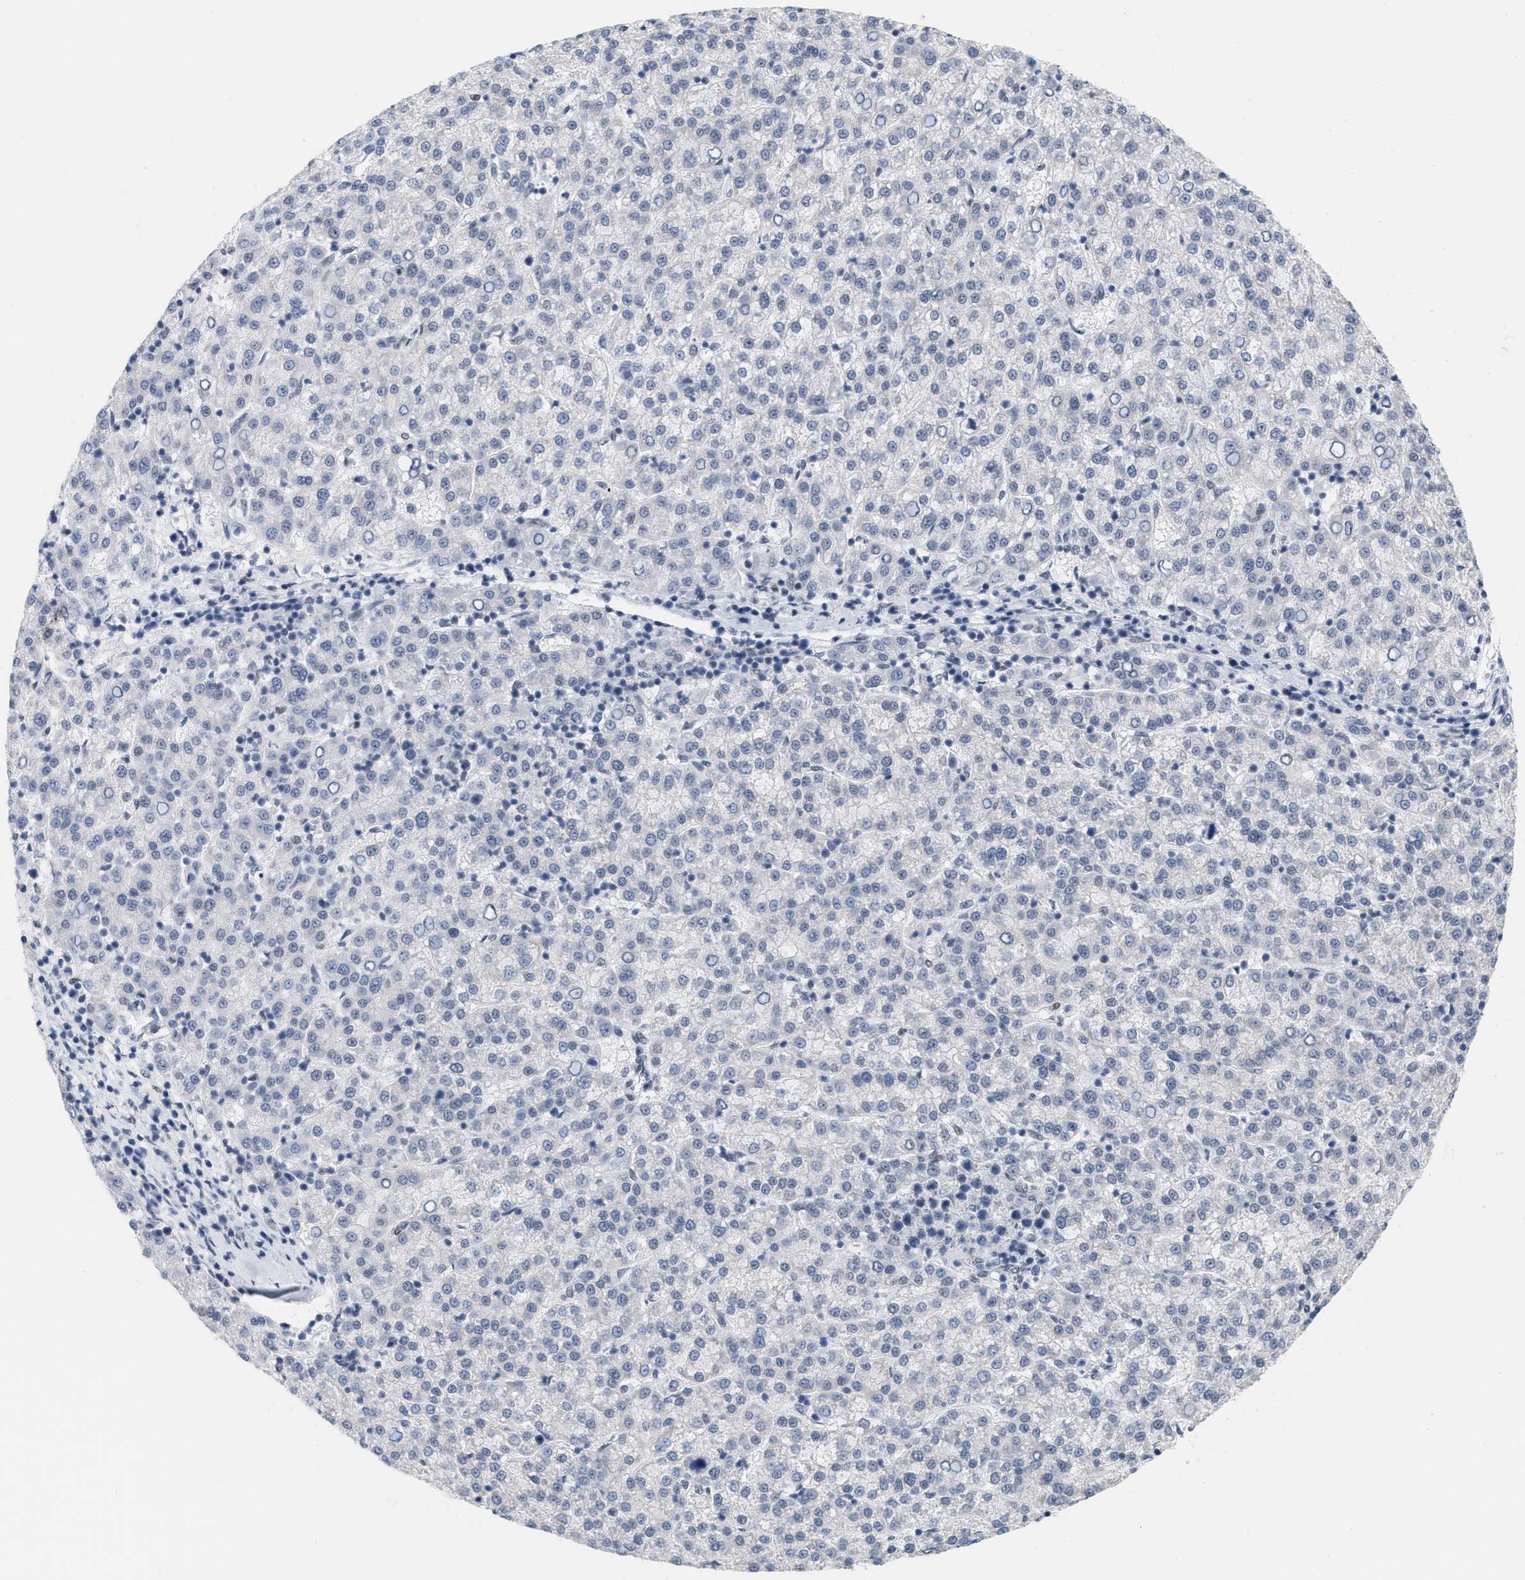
{"staining": {"intensity": "negative", "quantity": "none", "location": "none"}, "tissue": "liver cancer", "cell_type": "Tumor cells", "image_type": "cancer", "snomed": [{"axis": "morphology", "description": "Carcinoma, Hepatocellular, NOS"}, {"axis": "topography", "description": "Liver"}], "caption": "An image of human hepatocellular carcinoma (liver) is negative for staining in tumor cells.", "gene": "XIRP1", "patient": {"sex": "female", "age": 58}}